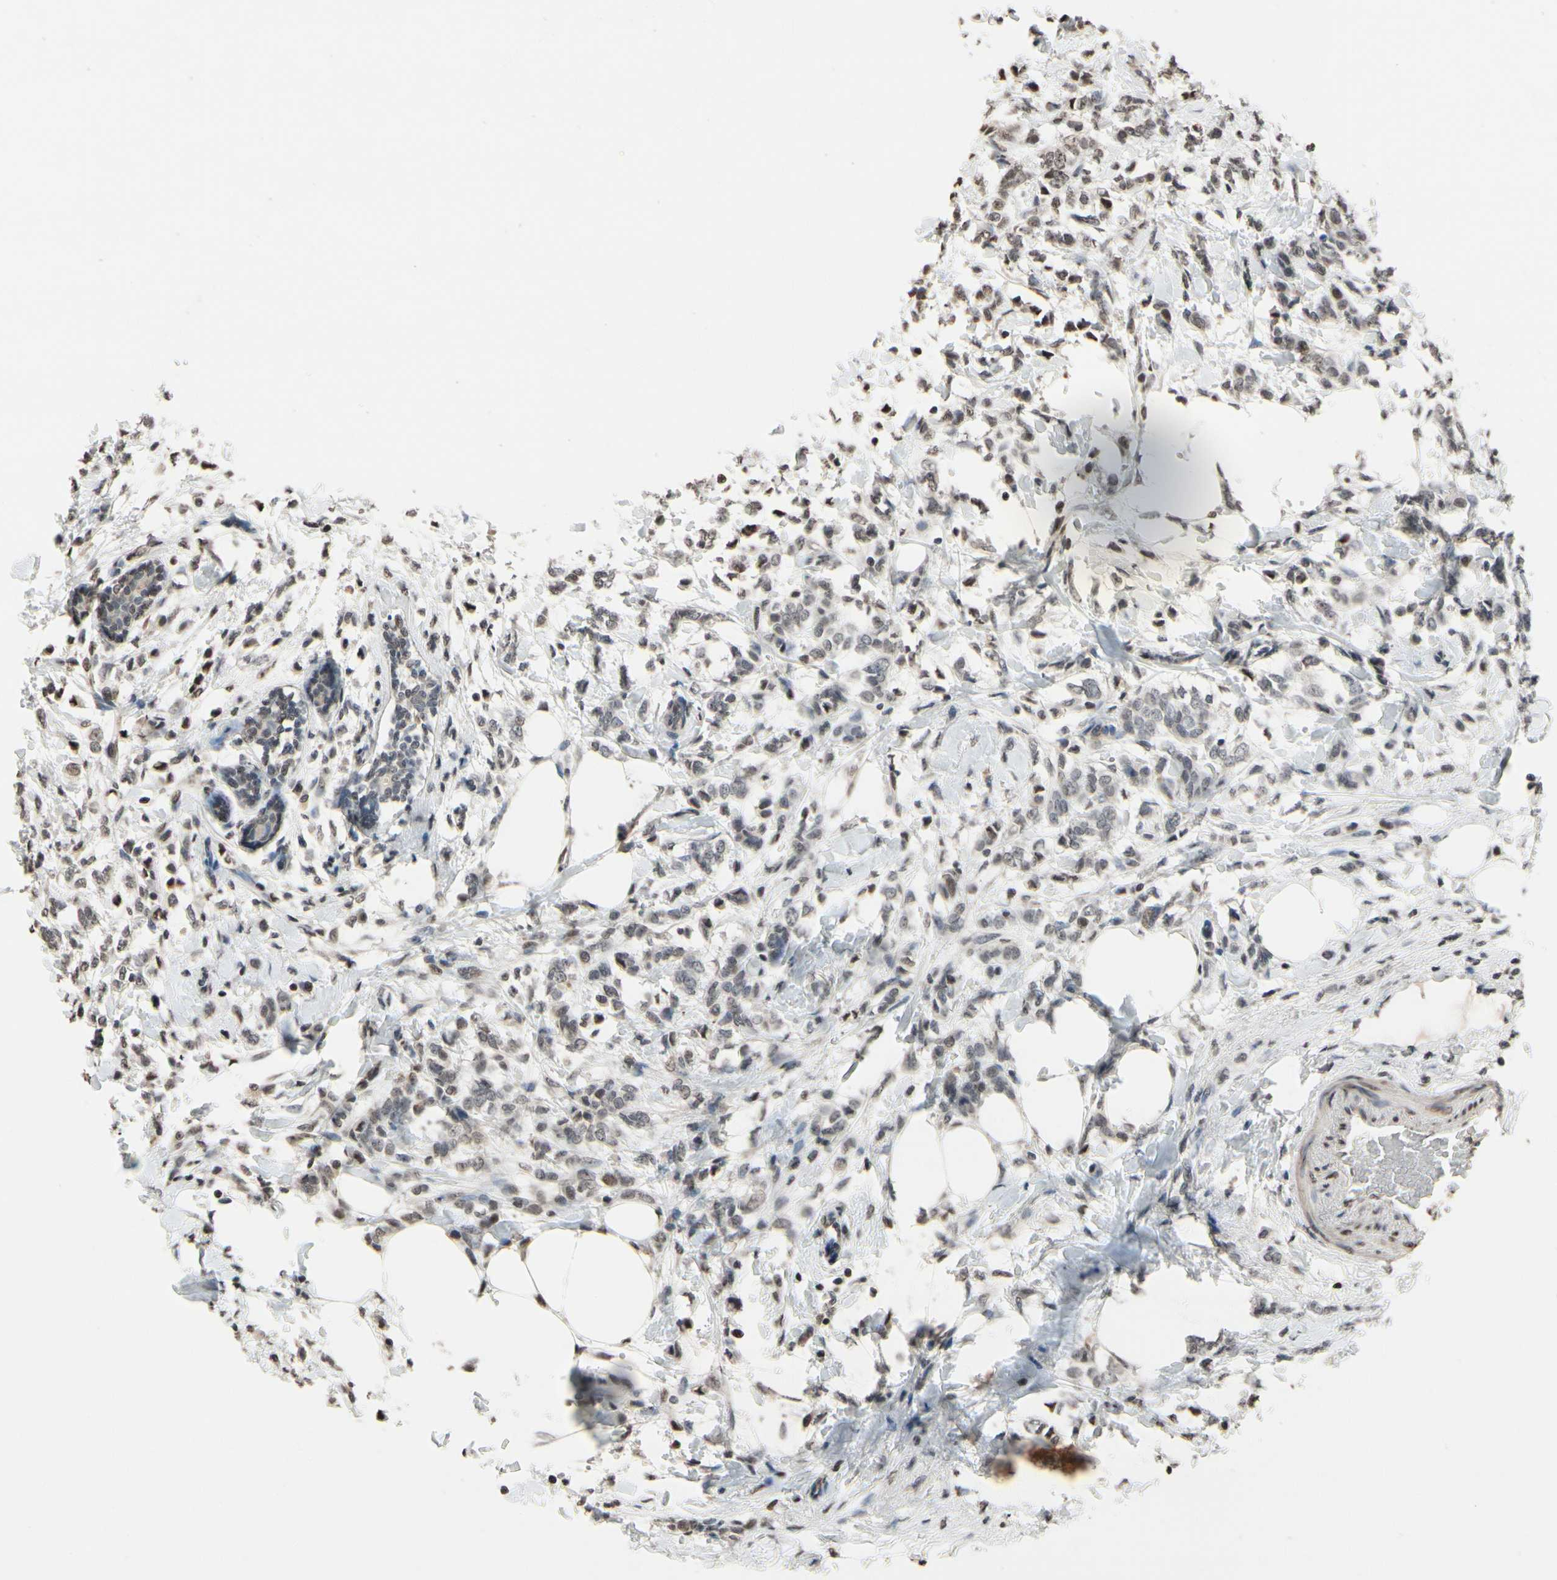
{"staining": {"intensity": "negative", "quantity": "none", "location": "none"}, "tissue": "breast cancer", "cell_type": "Tumor cells", "image_type": "cancer", "snomed": [{"axis": "morphology", "description": "Lobular carcinoma, in situ"}, {"axis": "morphology", "description": "Lobular carcinoma"}, {"axis": "topography", "description": "Breast"}], "caption": "The image reveals no significant expression in tumor cells of lobular carcinoma (breast).", "gene": "HIPK2", "patient": {"sex": "female", "age": 41}}